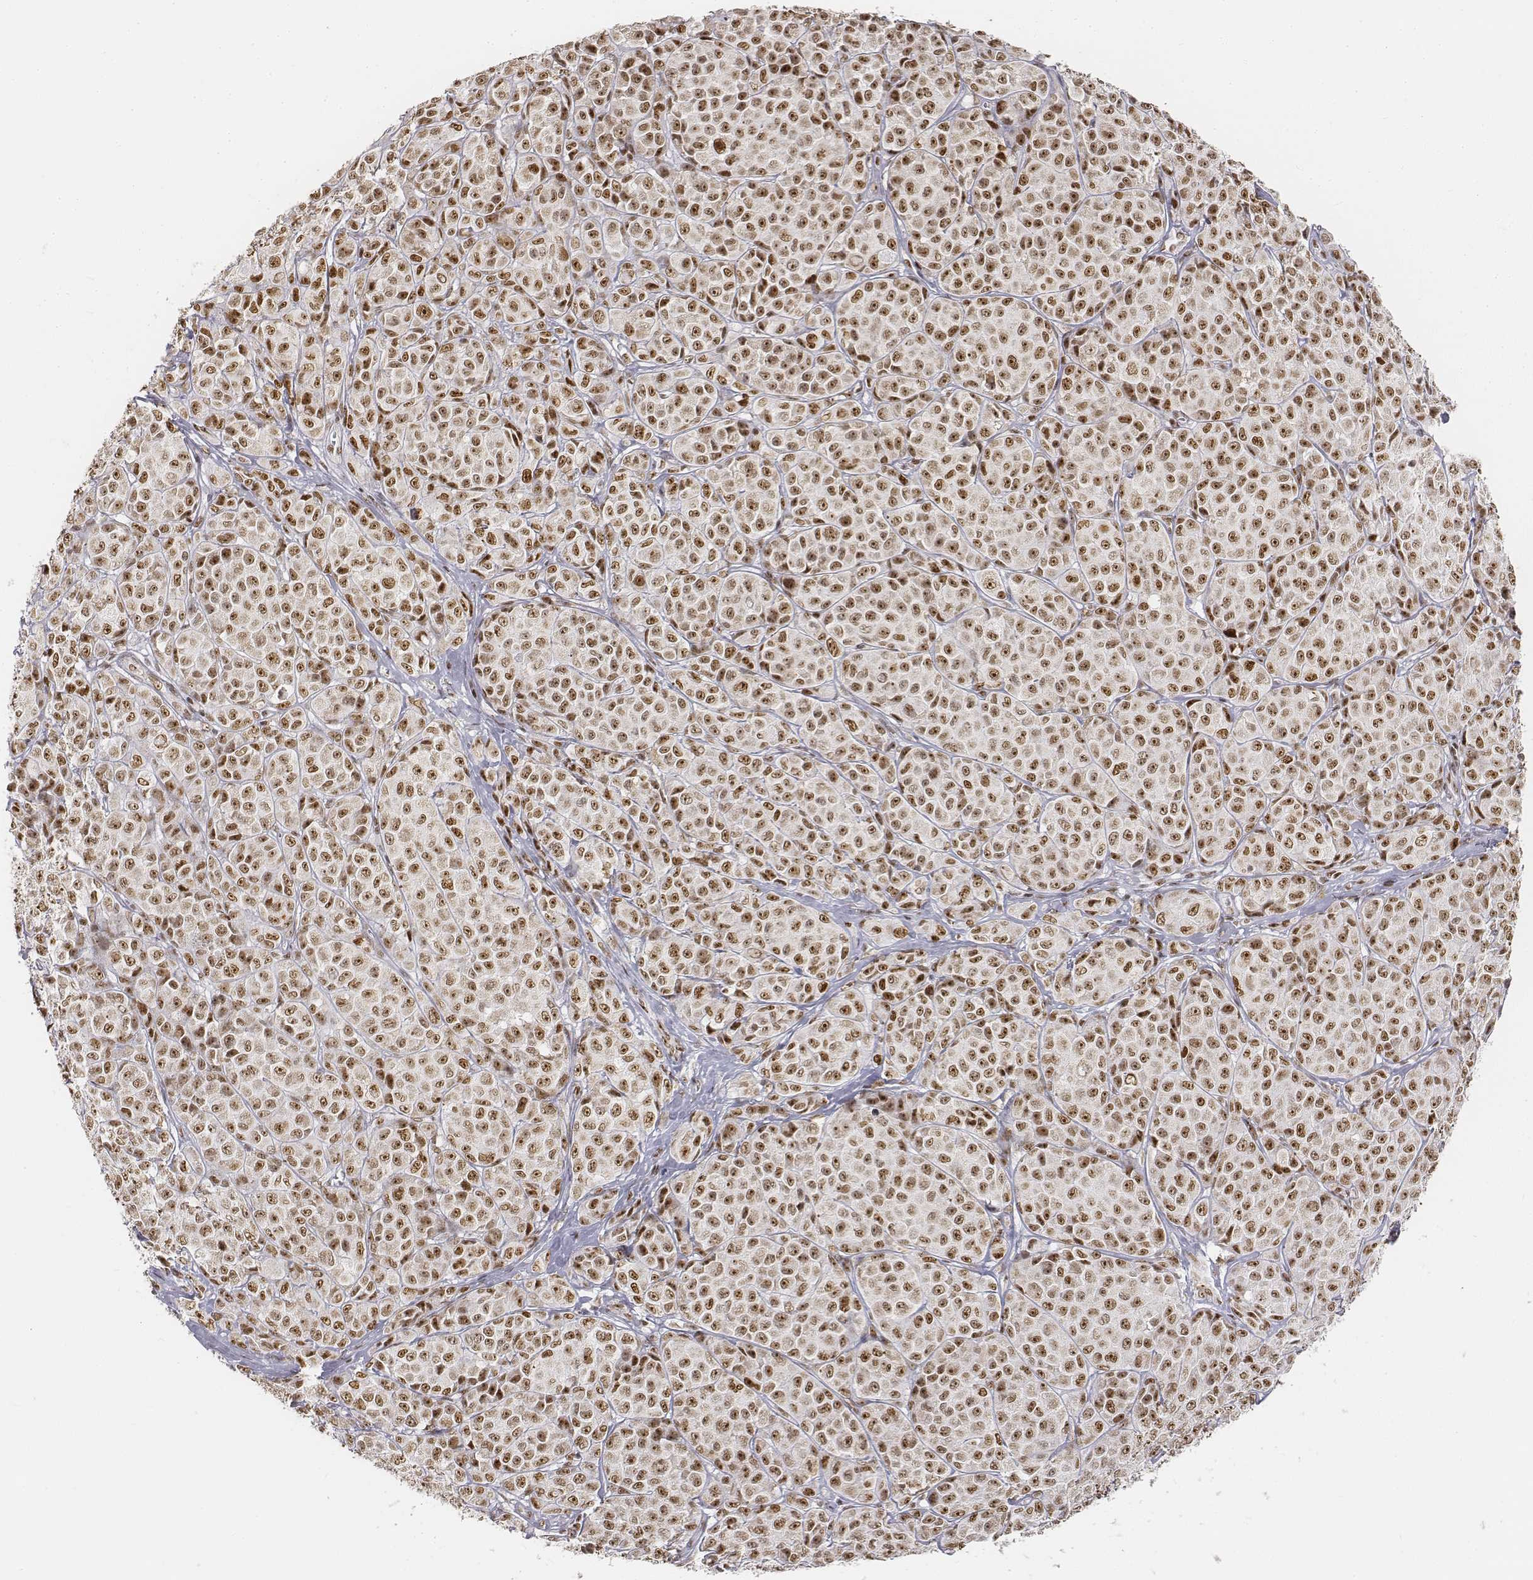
{"staining": {"intensity": "moderate", "quantity": ">75%", "location": "nuclear"}, "tissue": "melanoma", "cell_type": "Tumor cells", "image_type": "cancer", "snomed": [{"axis": "morphology", "description": "Malignant melanoma, NOS"}, {"axis": "topography", "description": "Skin"}], "caption": "Protein staining of melanoma tissue exhibits moderate nuclear staining in approximately >75% of tumor cells. Immunohistochemistry (ihc) stains the protein of interest in brown and the nuclei are stained blue.", "gene": "PHF6", "patient": {"sex": "male", "age": 89}}